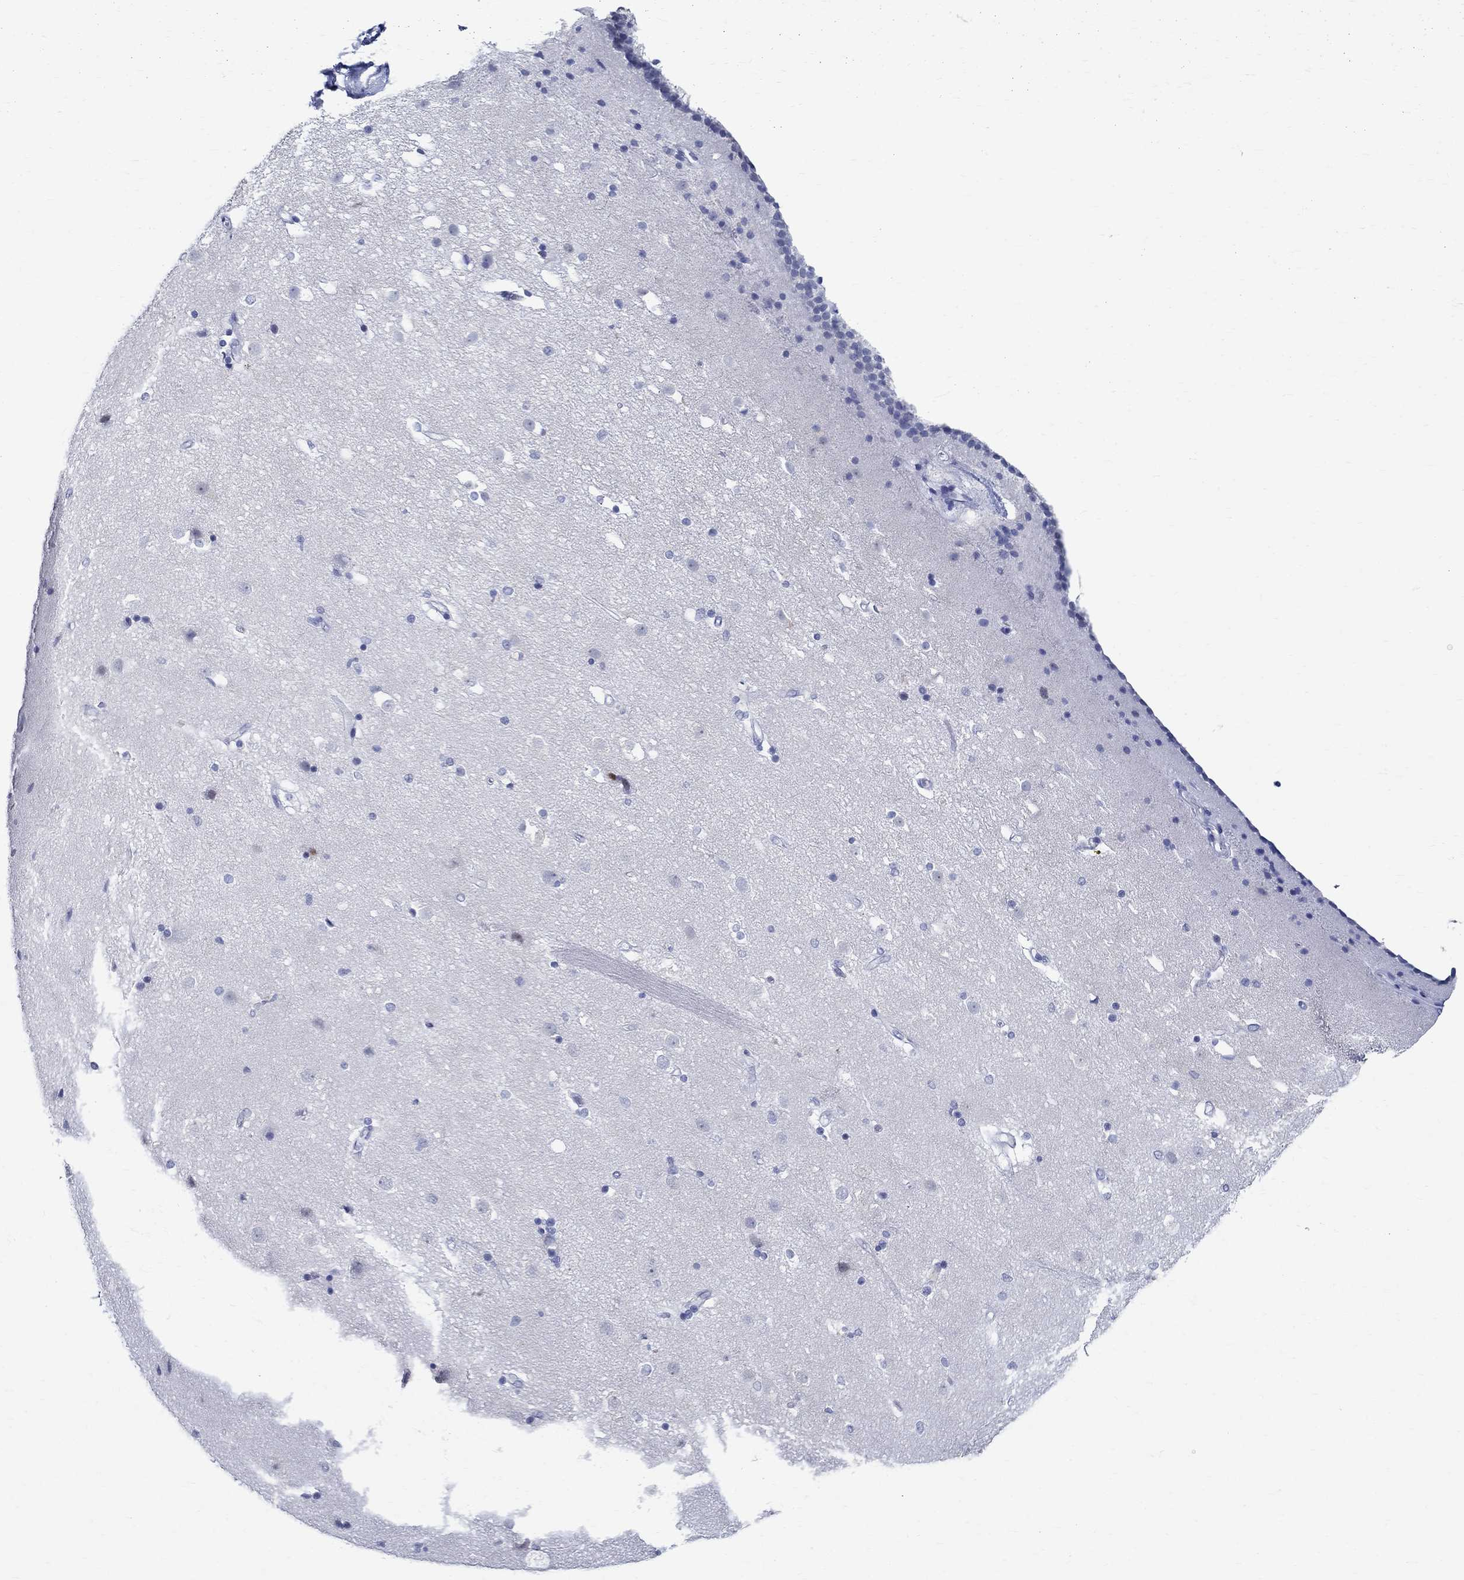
{"staining": {"intensity": "negative", "quantity": "none", "location": "none"}, "tissue": "caudate", "cell_type": "Glial cells", "image_type": "normal", "snomed": [{"axis": "morphology", "description": "Normal tissue, NOS"}, {"axis": "topography", "description": "Lateral ventricle wall"}], "caption": "Caudate stained for a protein using IHC shows no positivity glial cells.", "gene": "BSPRY", "patient": {"sex": "female", "age": 71}}